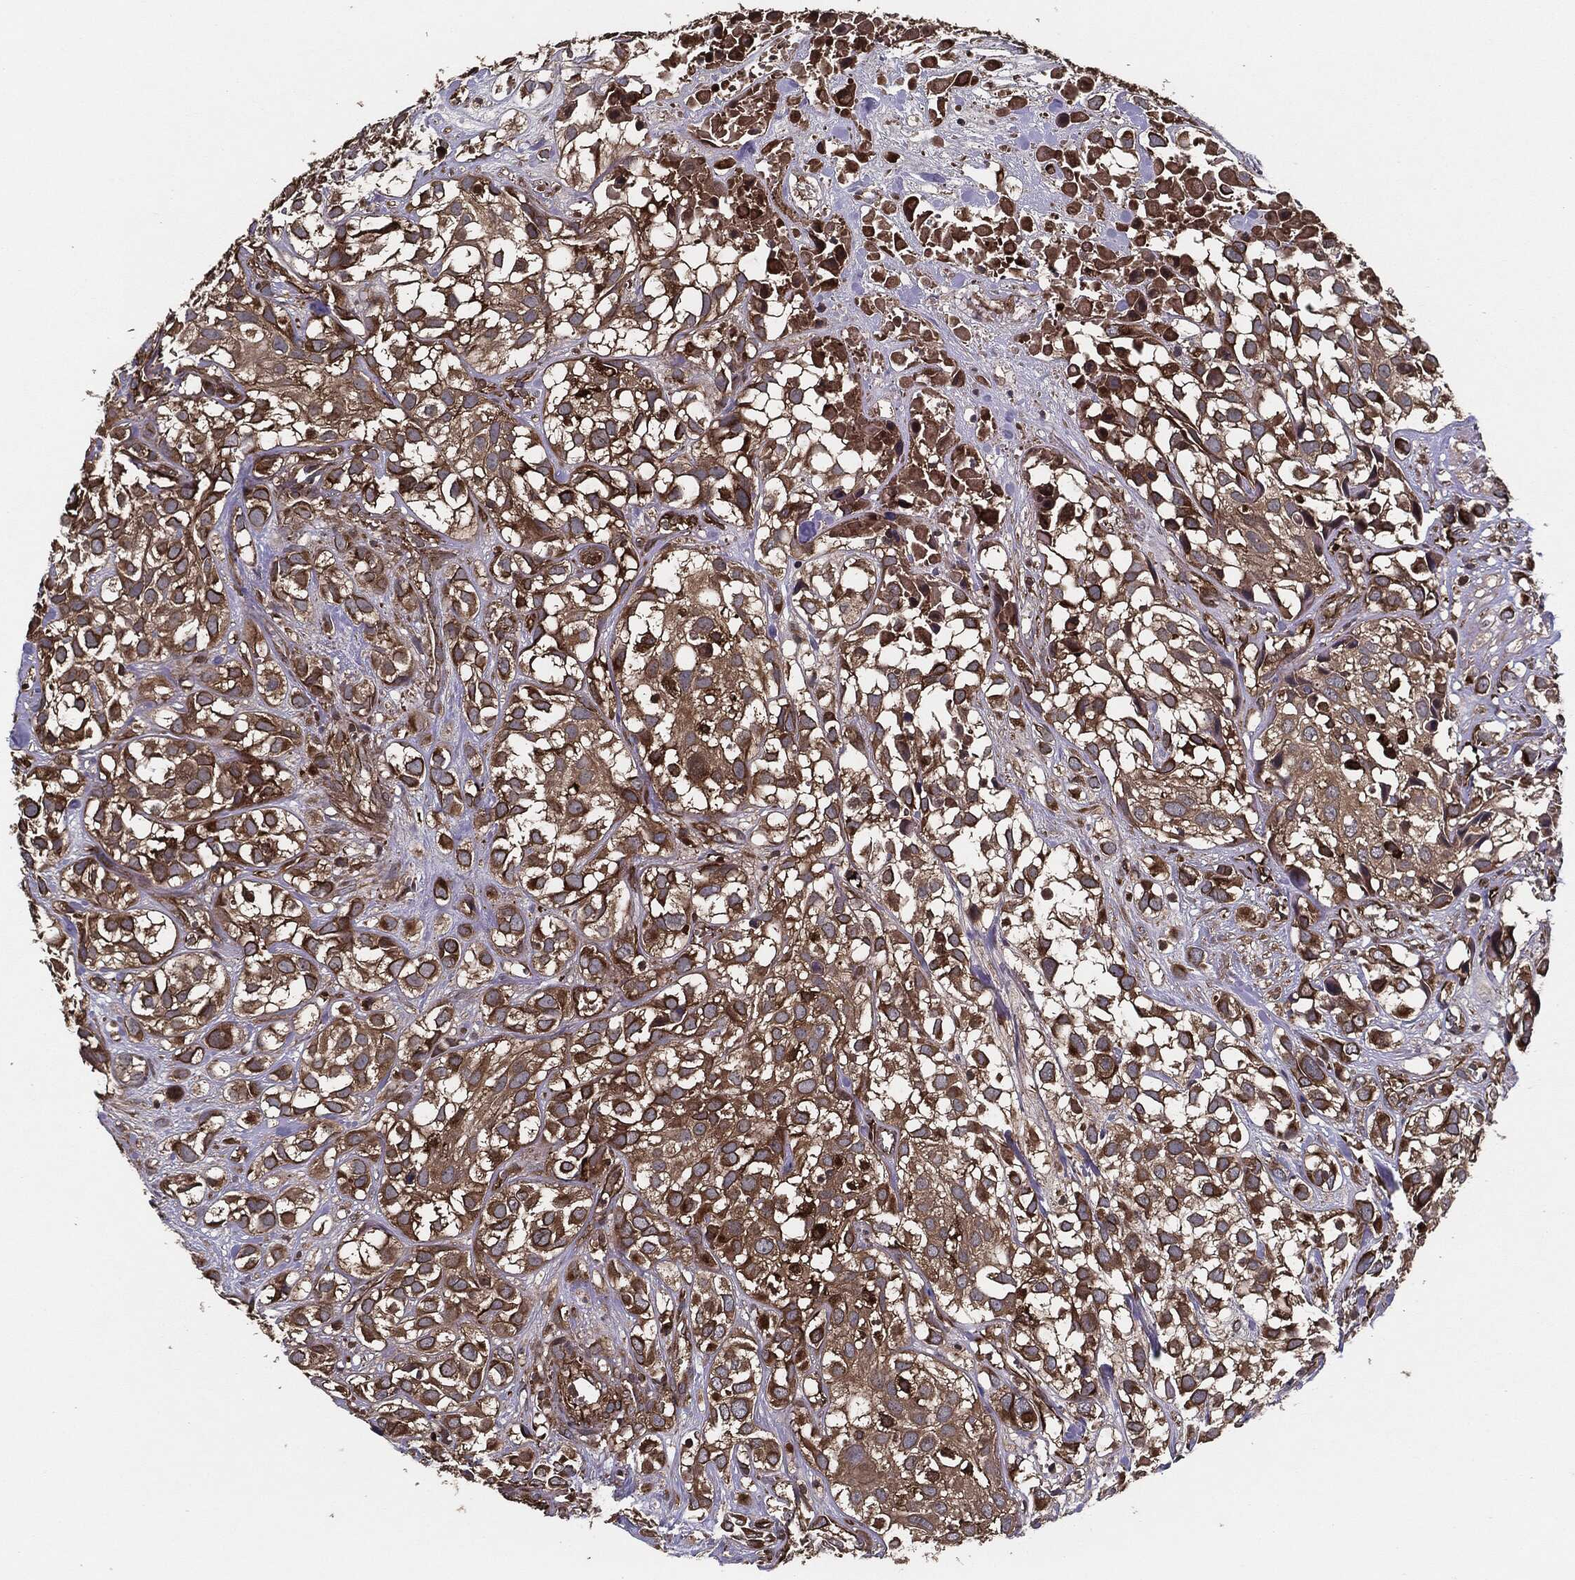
{"staining": {"intensity": "strong", "quantity": ">75%", "location": "cytoplasmic/membranous"}, "tissue": "urothelial cancer", "cell_type": "Tumor cells", "image_type": "cancer", "snomed": [{"axis": "morphology", "description": "Urothelial carcinoma, High grade"}, {"axis": "topography", "description": "Urinary bladder"}], "caption": "About >75% of tumor cells in urothelial cancer demonstrate strong cytoplasmic/membranous protein staining as visualized by brown immunohistochemical staining.", "gene": "RAP1GDS1", "patient": {"sex": "male", "age": 56}}